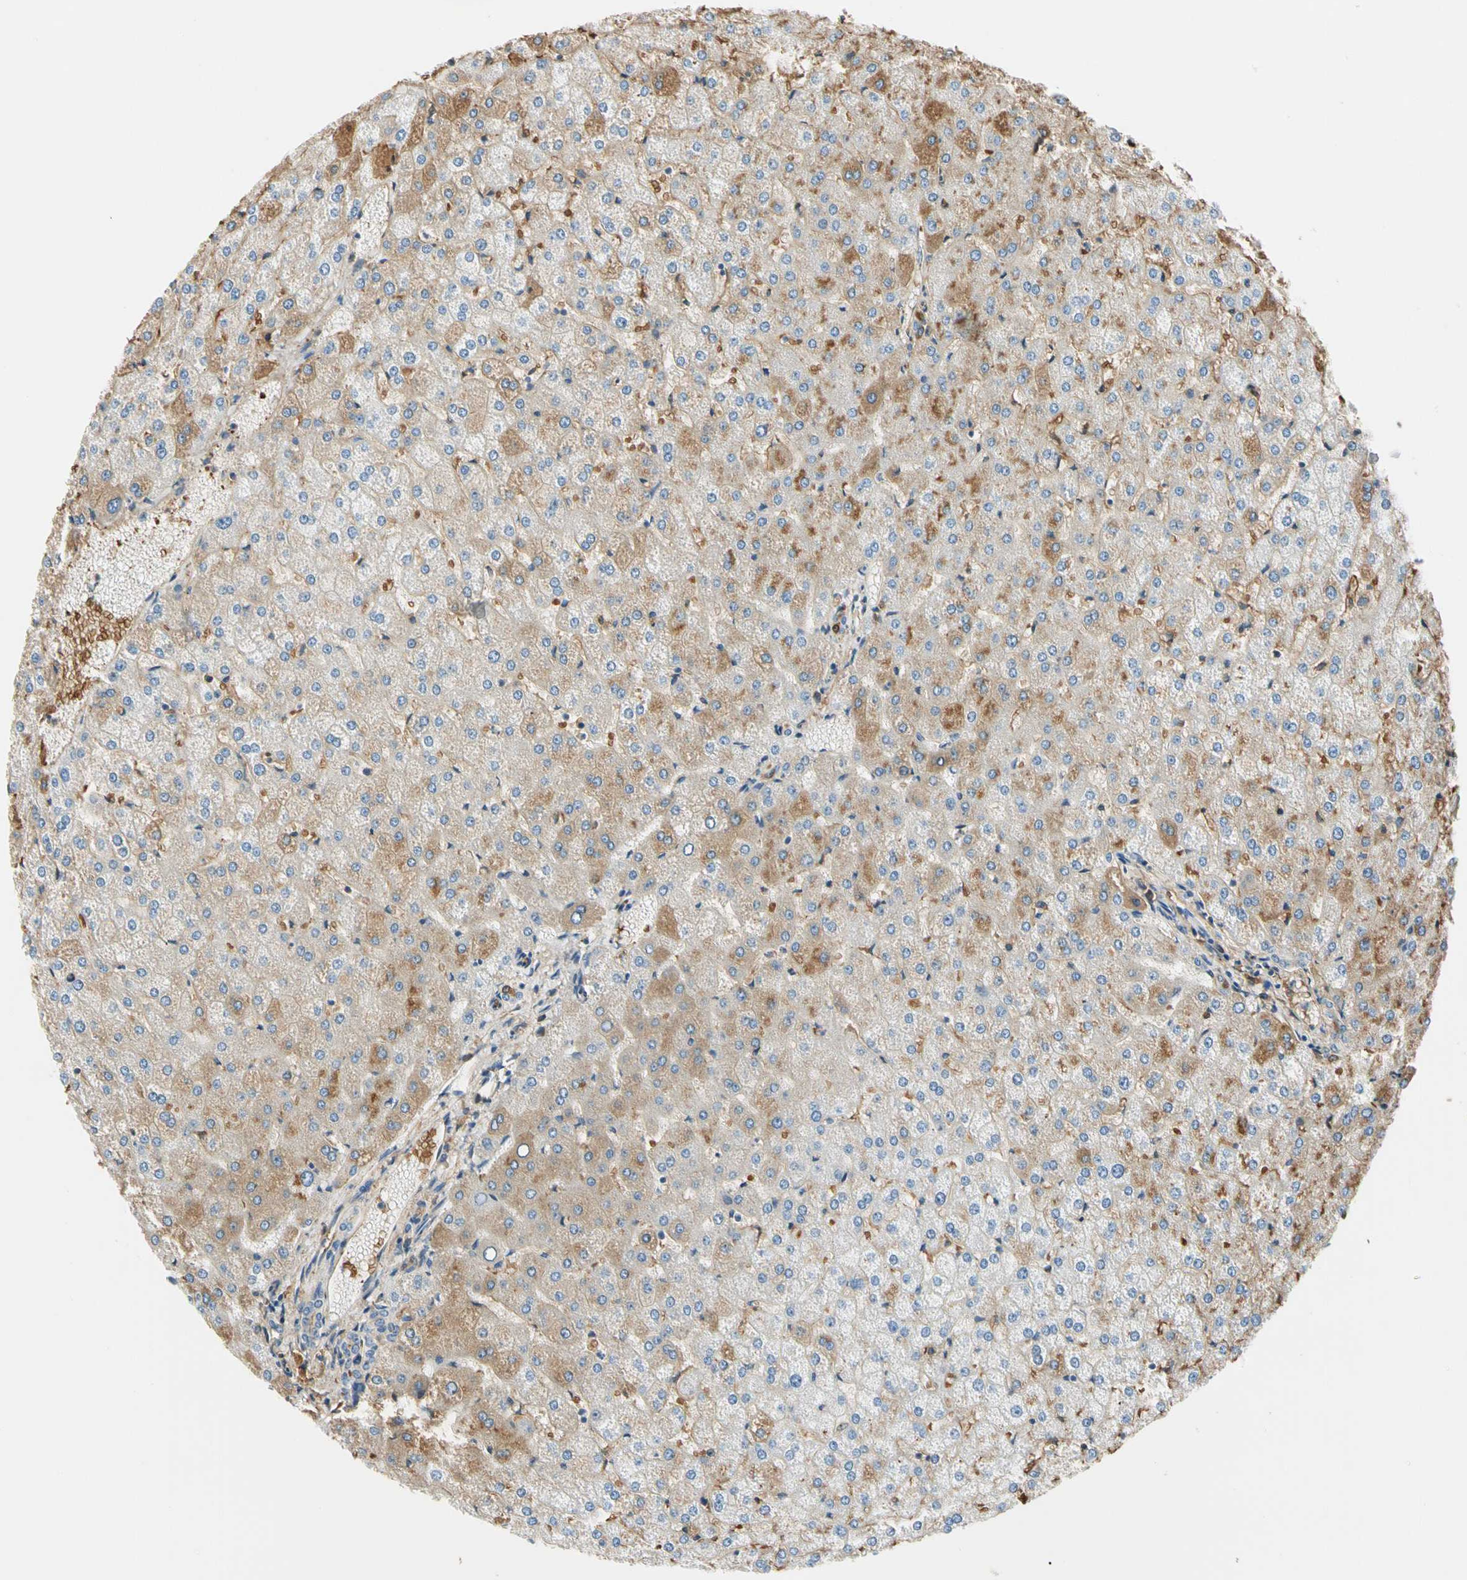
{"staining": {"intensity": "weak", "quantity": ">75%", "location": "cytoplasmic/membranous"}, "tissue": "liver", "cell_type": "Cholangiocytes", "image_type": "normal", "snomed": [{"axis": "morphology", "description": "Normal tissue, NOS"}, {"axis": "topography", "description": "Liver"}], "caption": "Immunohistochemistry (IHC) micrograph of unremarkable liver: human liver stained using IHC demonstrates low levels of weak protein expression localized specifically in the cytoplasmic/membranous of cholangiocytes, appearing as a cytoplasmic/membranous brown color.", "gene": "LAMB3", "patient": {"sex": "female", "age": 32}}